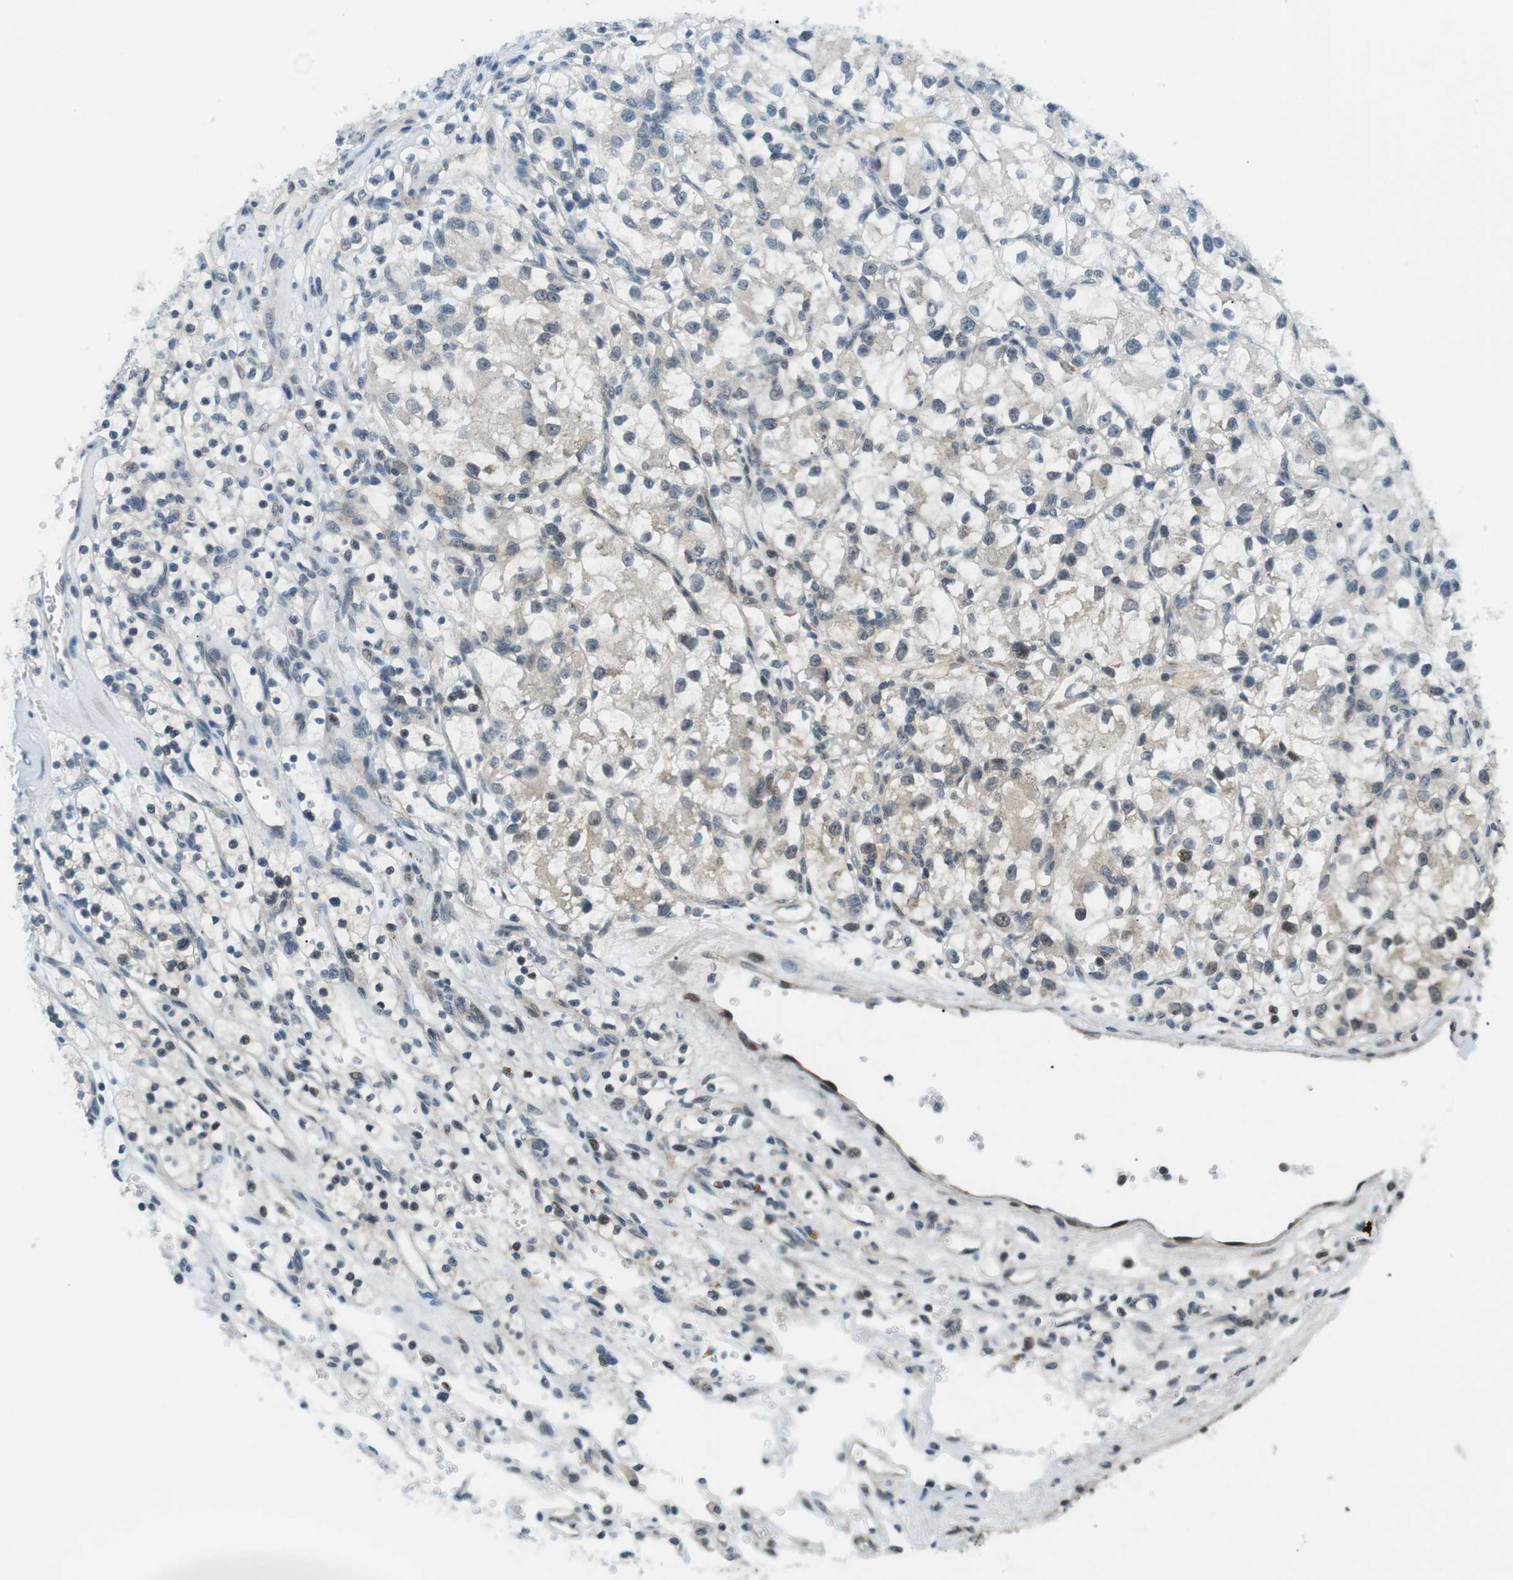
{"staining": {"intensity": "moderate", "quantity": "<25%", "location": "nuclear"}, "tissue": "renal cancer", "cell_type": "Tumor cells", "image_type": "cancer", "snomed": [{"axis": "morphology", "description": "Adenocarcinoma, NOS"}, {"axis": "topography", "description": "Kidney"}], "caption": "Protein staining exhibits moderate nuclear expression in about <25% of tumor cells in renal cancer.", "gene": "CSNK2B", "patient": {"sex": "female", "age": 57}}